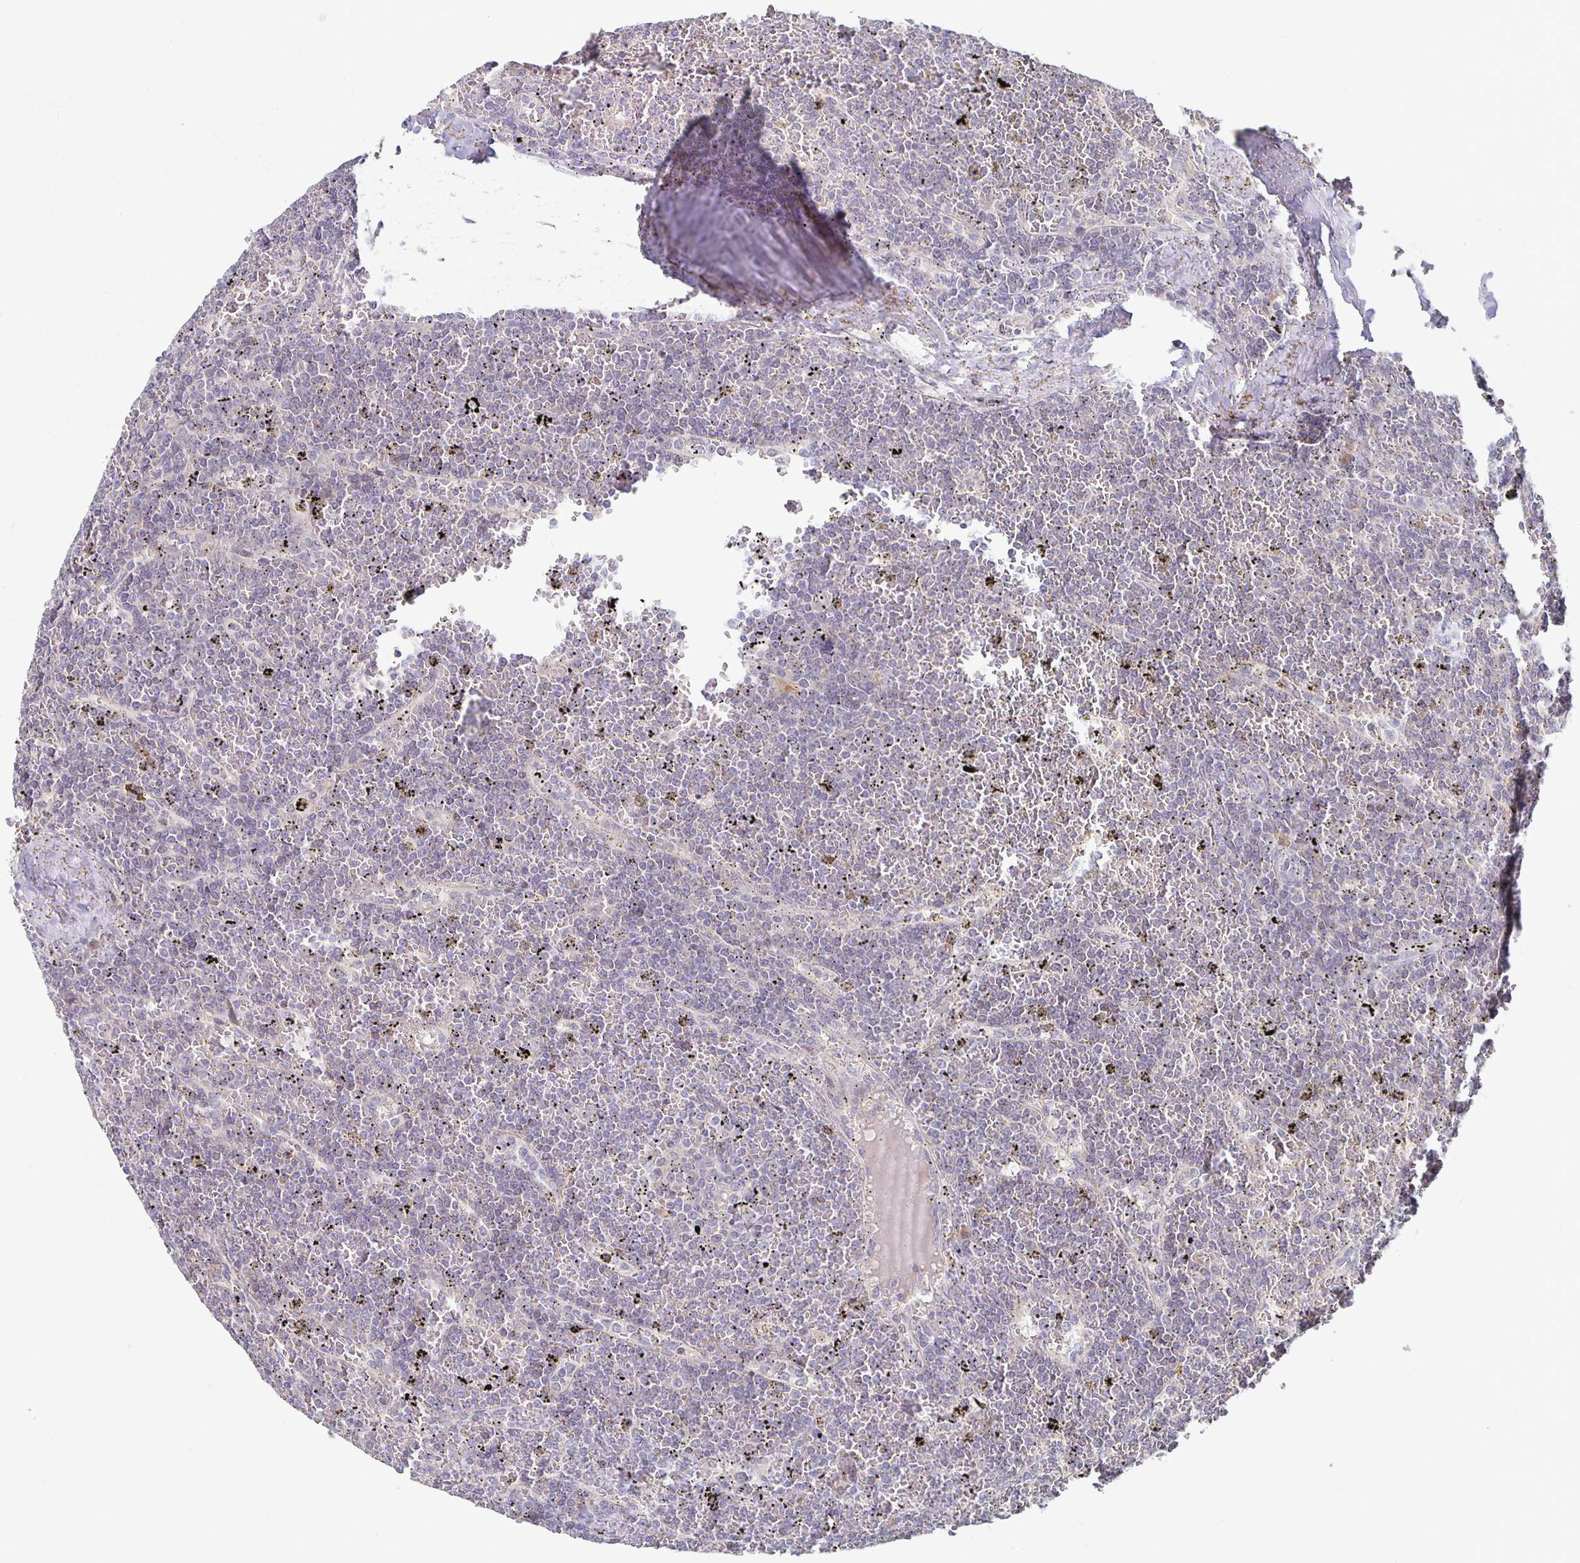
{"staining": {"intensity": "negative", "quantity": "none", "location": "none"}, "tissue": "lymphoma", "cell_type": "Tumor cells", "image_type": "cancer", "snomed": [{"axis": "morphology", "description": "Malignant lymphoma, non-Hodgkin's type, Low grade"}, {"axis": "topography", "description": "Spleen"}], "caption": "An immunohistochemistry image of malignant lymphoma, non-Hodgkin's type (low-grade) is shown. There is no staining in tumor cells of malignant lymphoma, non-Hodgkin's type (low-grade).", "gene": "RNF144B", "patient": {"sex": "female", "age": 19}}